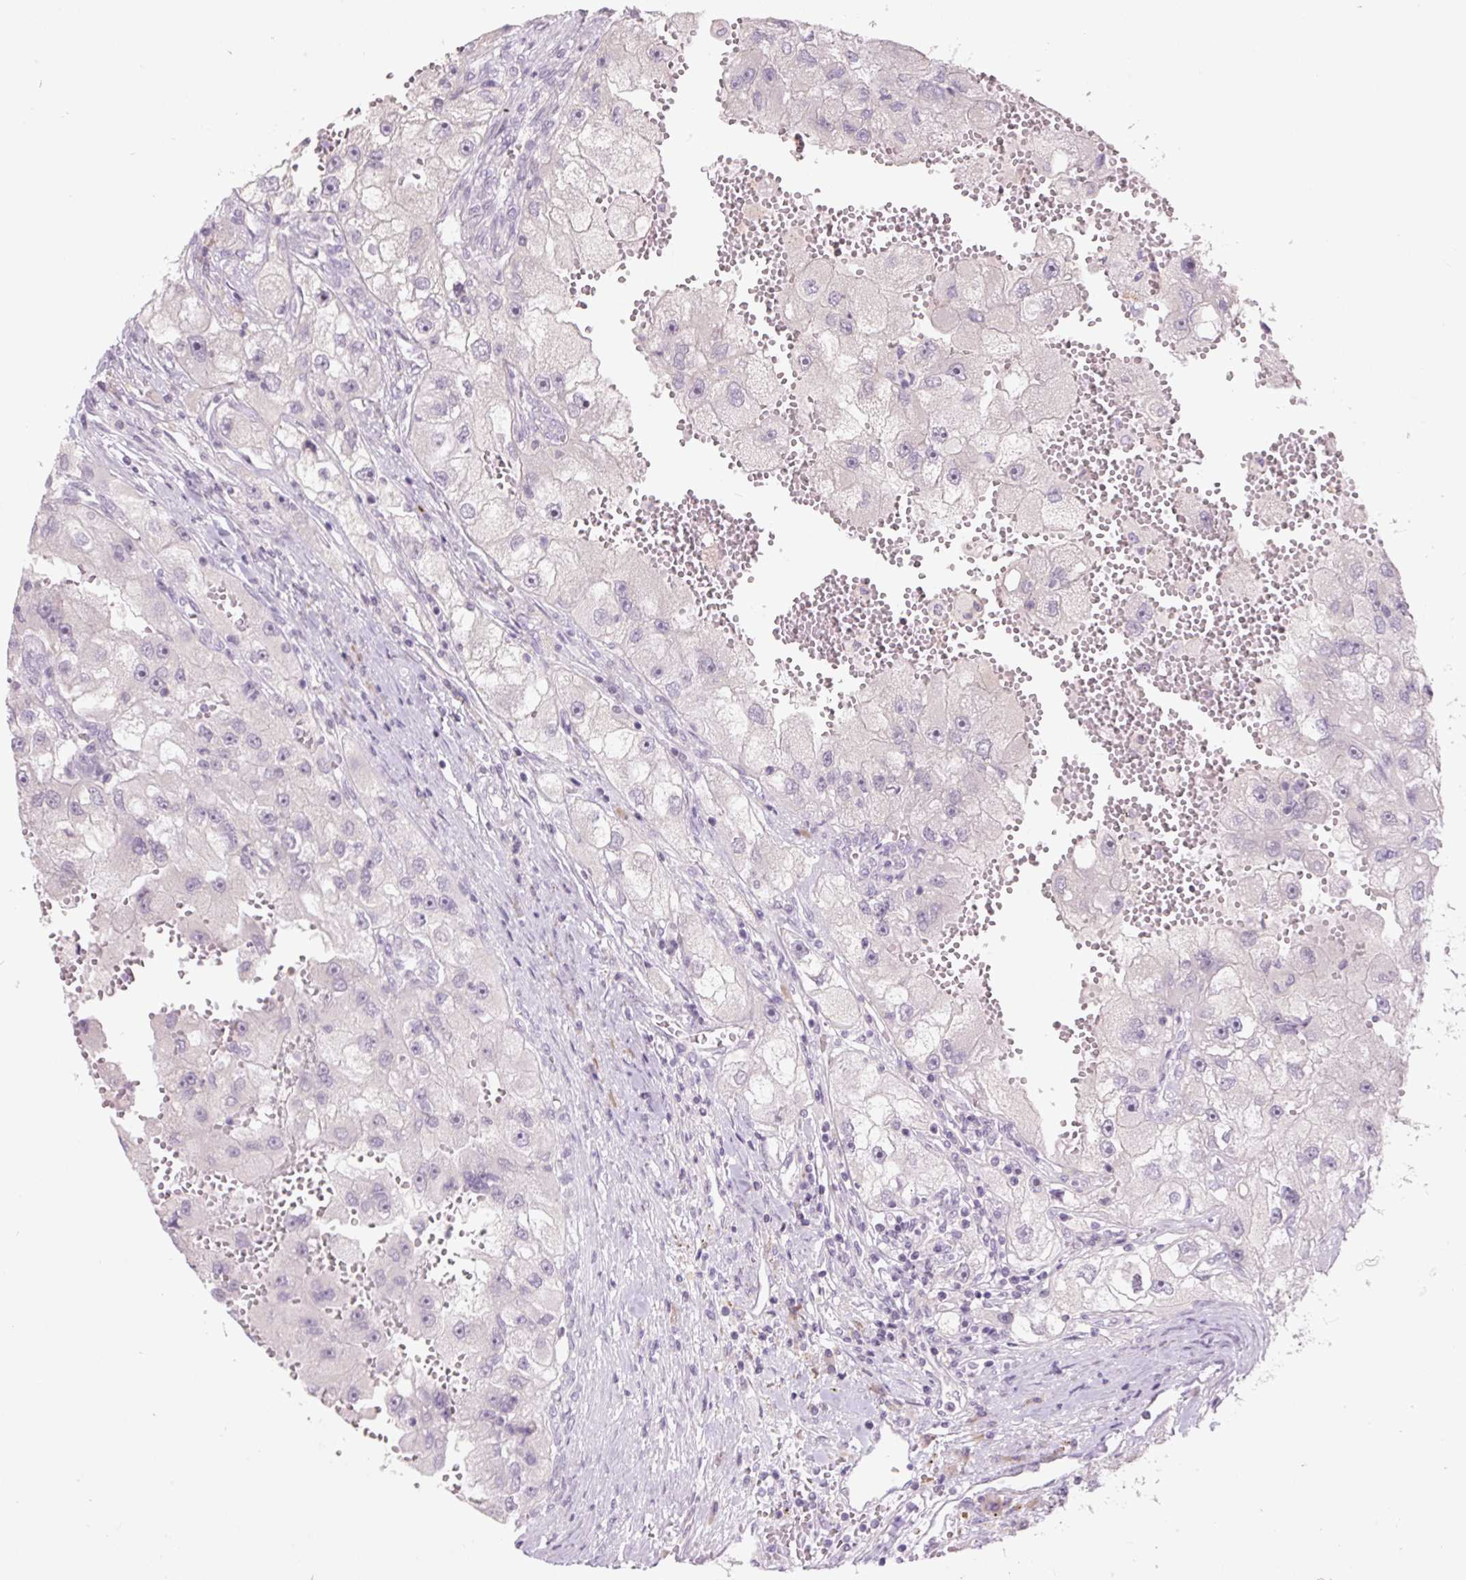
{"staining": {"intensity": "negative", "quantity": "none", "location": "none"}, "tissue": "renal cancer", "cell_type": "Tumor cells", "image_type": "cancer", "snomed": [{"axis": "morphology", "description": "Adenocarcinoma, NOS"}, {"axis": "topography", "description": "Kidney"}], "caption": "Human renal cancer stained for a protein using immunohistochemistry (IHC) shows no expression in tumor cells.", "gene": "TMEM100", "patient": {"sex": "male", "age": 63}}